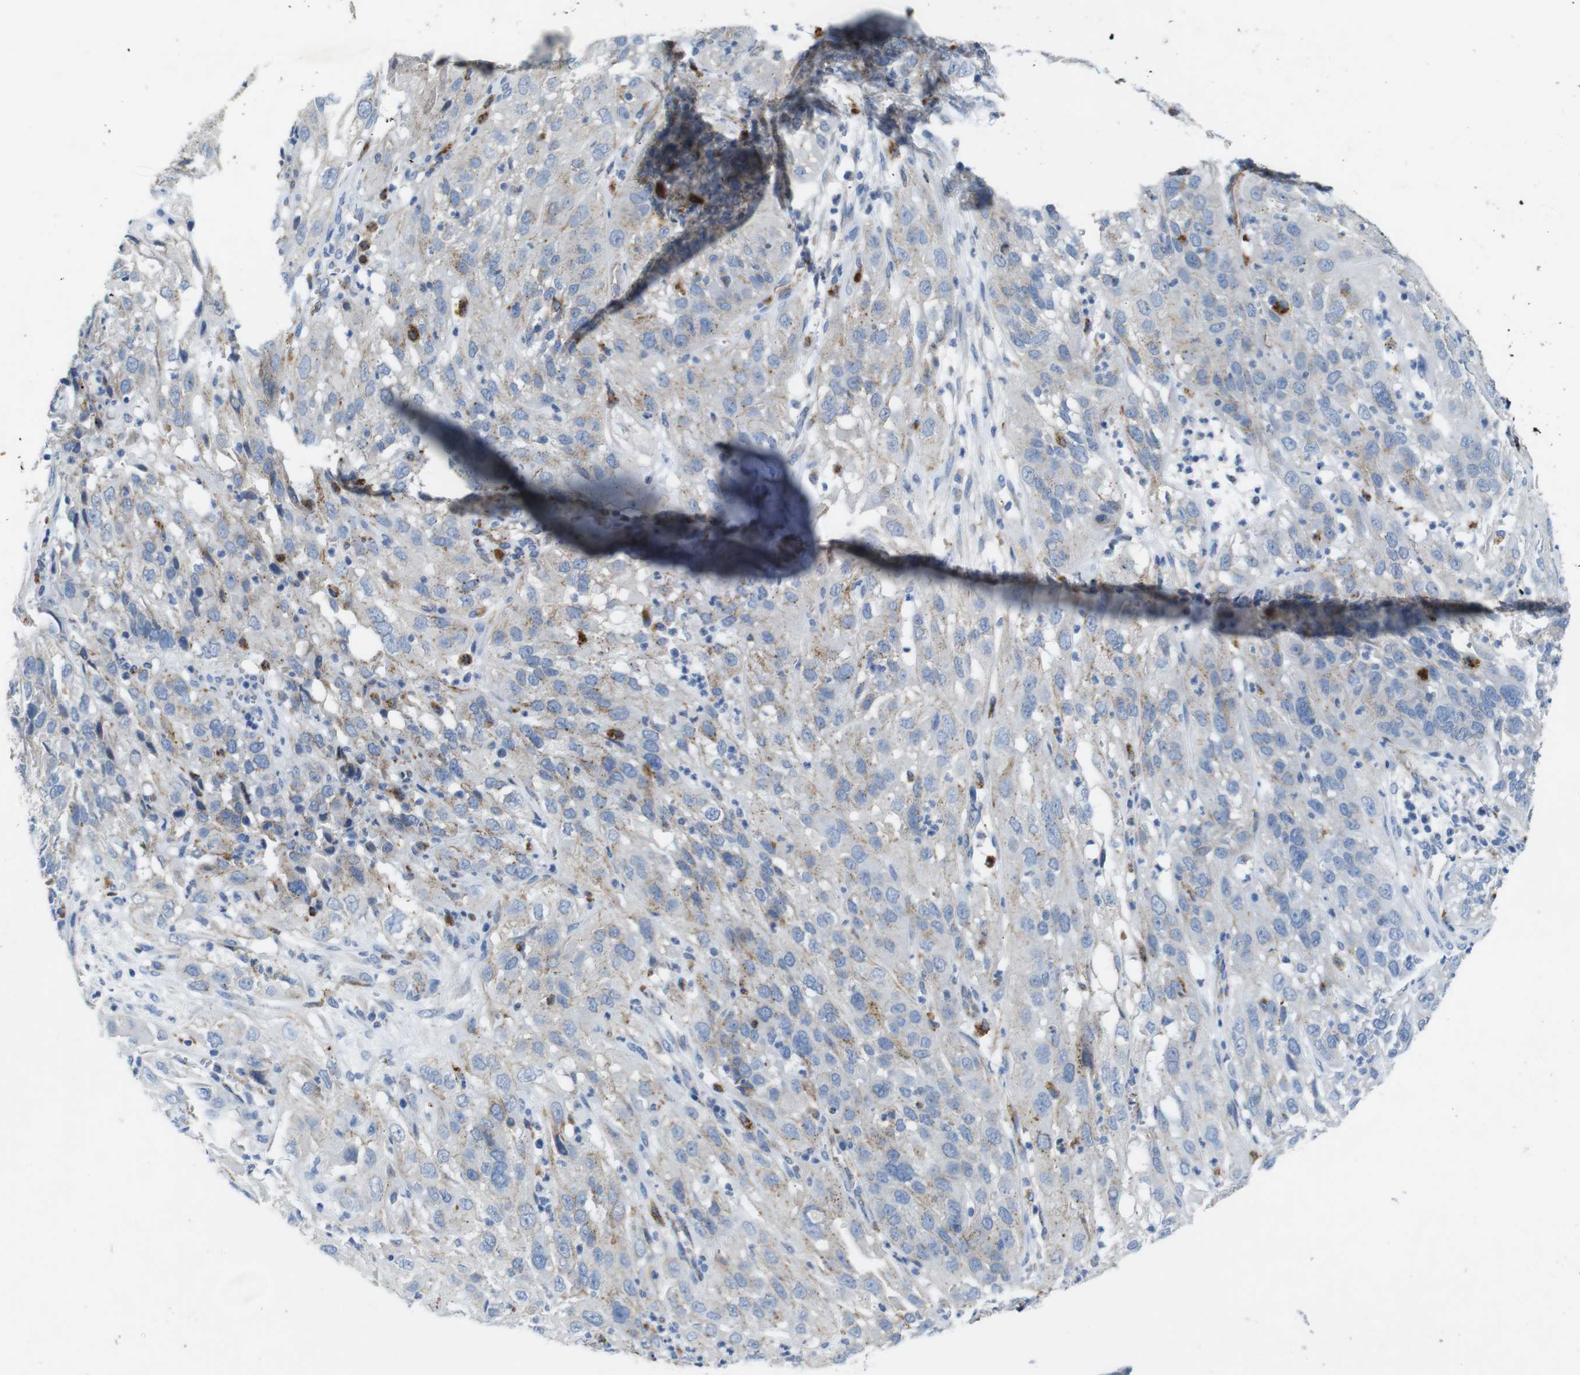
{"staining": {"intensity": "moderate", "quantity": "<25%", "location": "cytoplasmic/membranous"}, "tissue": "cervical cancer", "cell_type": "Tumor cells", "image_type": "cancer", "snomed": [{"axis": "morphology", "description": "Squamous cell carcinoma, NOS"}, {"axis": "topography", "description": "Cervix"}], "caption": "IHC histopathology image of neoplastic tissue: cervical cancer (squamous cell carcinoma) stained using immunohistochemistry (IHC) exhibits low levels of moderate protein expression localized specifically in the cytoplasmic/membranous of tumor cells, appearing as a cytoplasmic/membranous brown color.", "gene": "NHLRC3", "patient": {"sex": "female", "age": 32}}